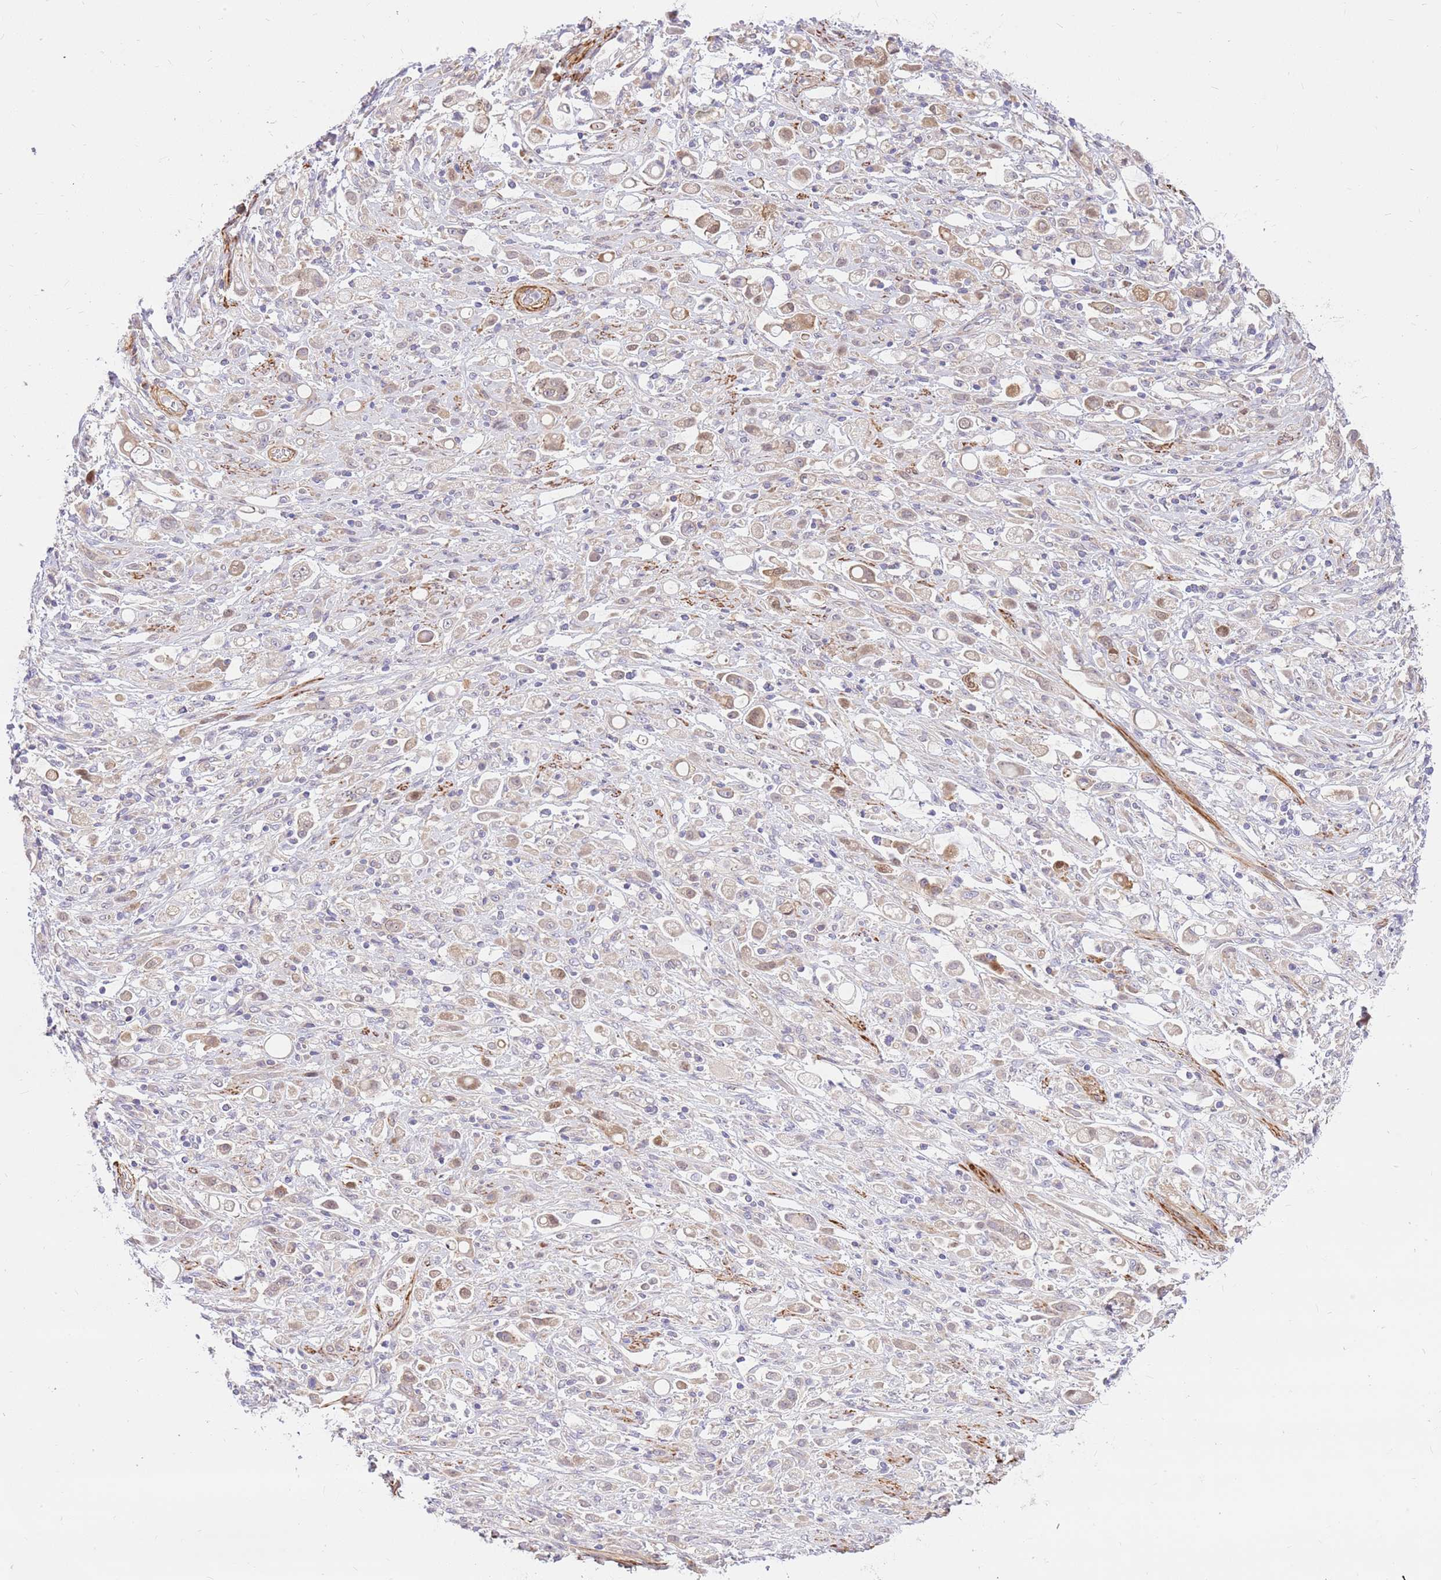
{"staining": {"intensity": "weak", "quantity": "<25%", "location": "cytoplasmic/membranous"}, "tissue": "stomach cancer", "cell_type": "Tumor cells", "image_type": "cancer", "snomed": [{"axis": "morphology", "description": "Adenocarcinoma, NOS"}, {"axis": "topography", "description": "Stomach"}], "caption": "IHC of human adenocarcinoma (stomach) demonstrates no positivity in tumor cells. The staining was performed using DAB to visualize the protein expression in brown, while the nuclei were stained in blue with hematoxylin (Magnification: 20x).", "gene": "MVD", "patient": {"sex": "female", "age": 60}}